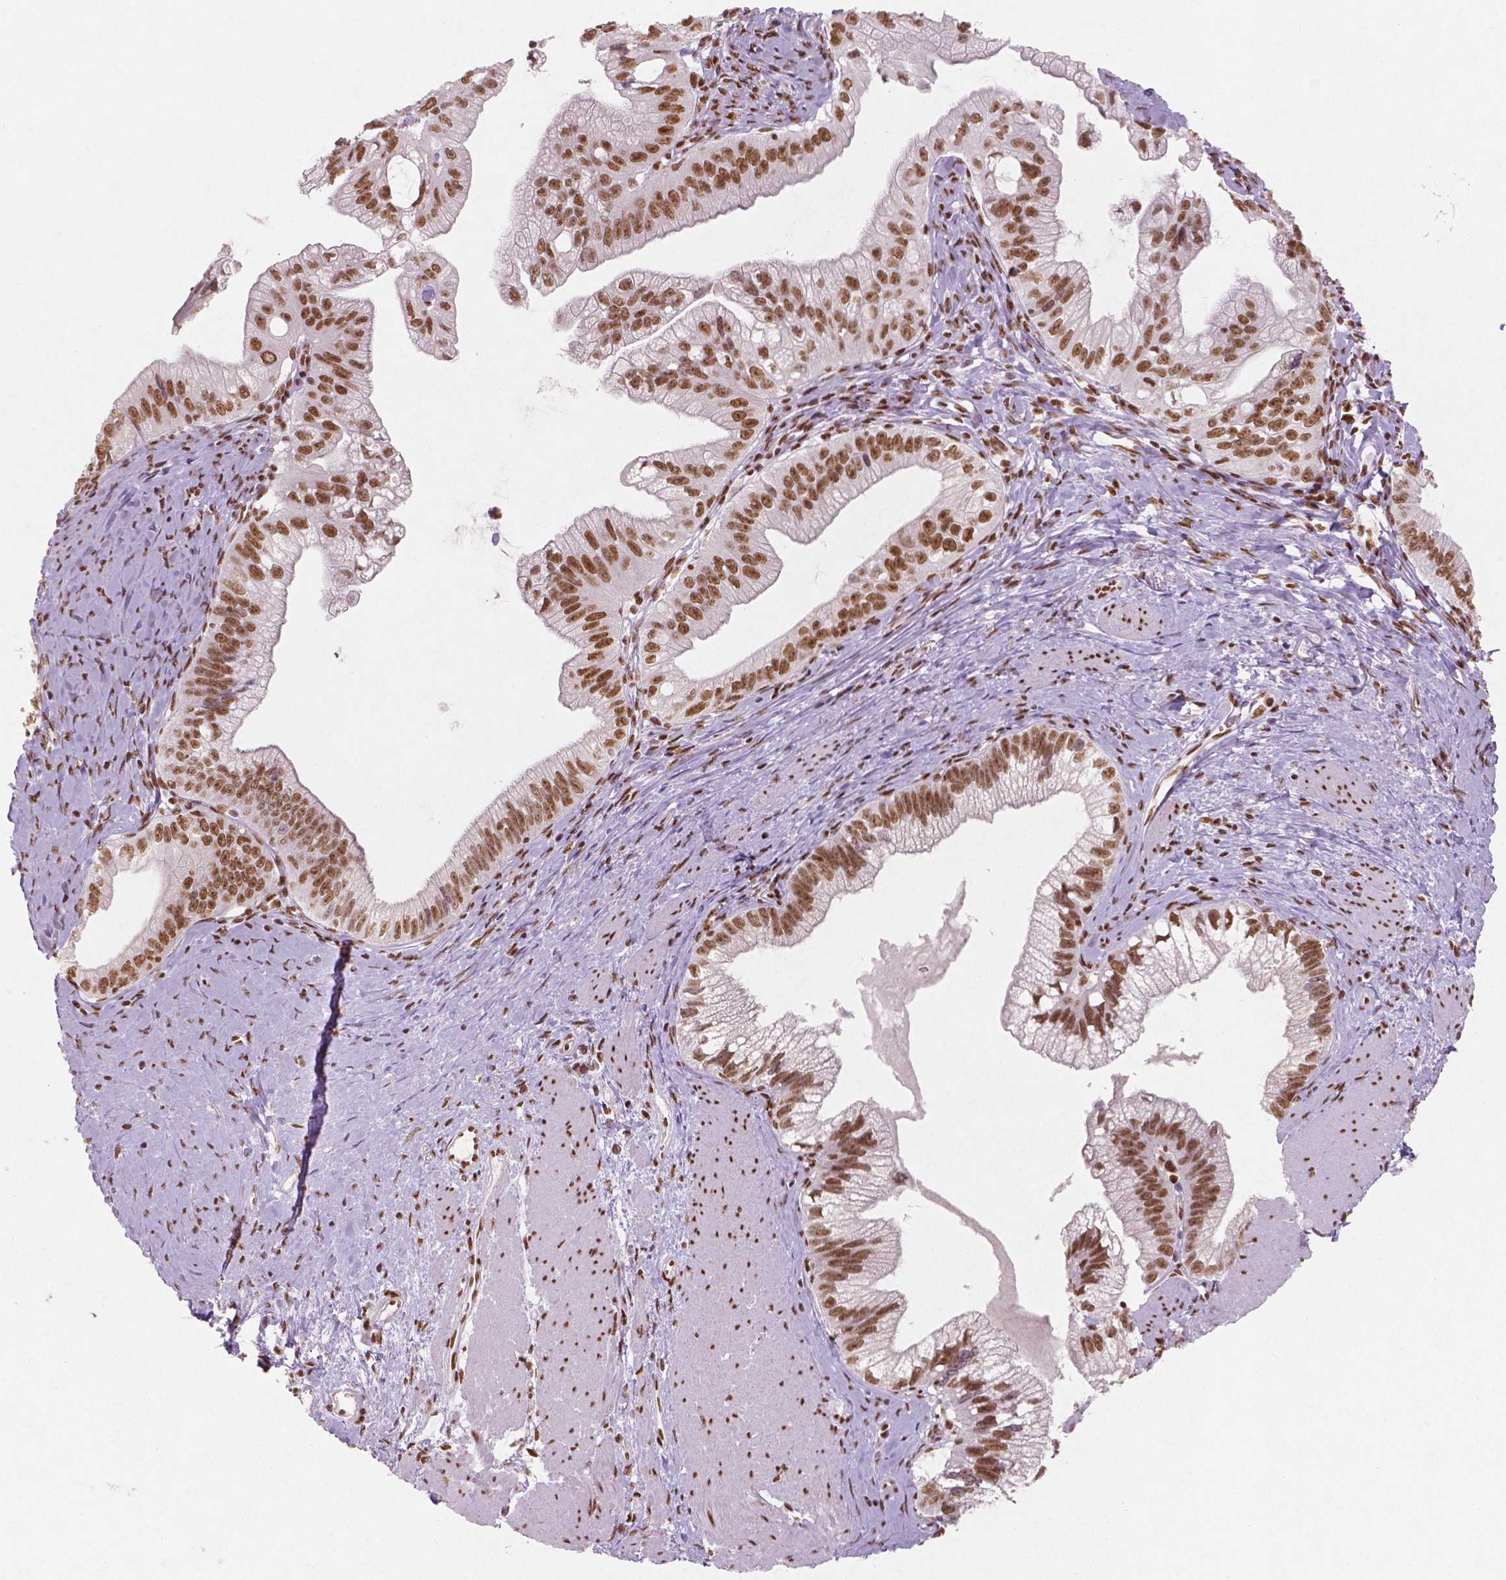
{"staining": {"intensity": "strong", "quantity": ">75%", "location": "nuclear"}, "tissue": "pancreatic cancer", "cell_type": "Tumor cells", "image_type": "cancer", "snomed": [{"axis": "morphology", "description": "Adenocarcinoma, NOS"}, {"axis": "topography", "description": "Pancreas"}], "caption": "Human pancreatic cancer (adenocarcinoma) stained for a protein (brown) shows strong nuclear positive expression in approximately >75% of tumor cells.", "gene": "BRD4", "patient": {"sex": "male", "age": 70}}